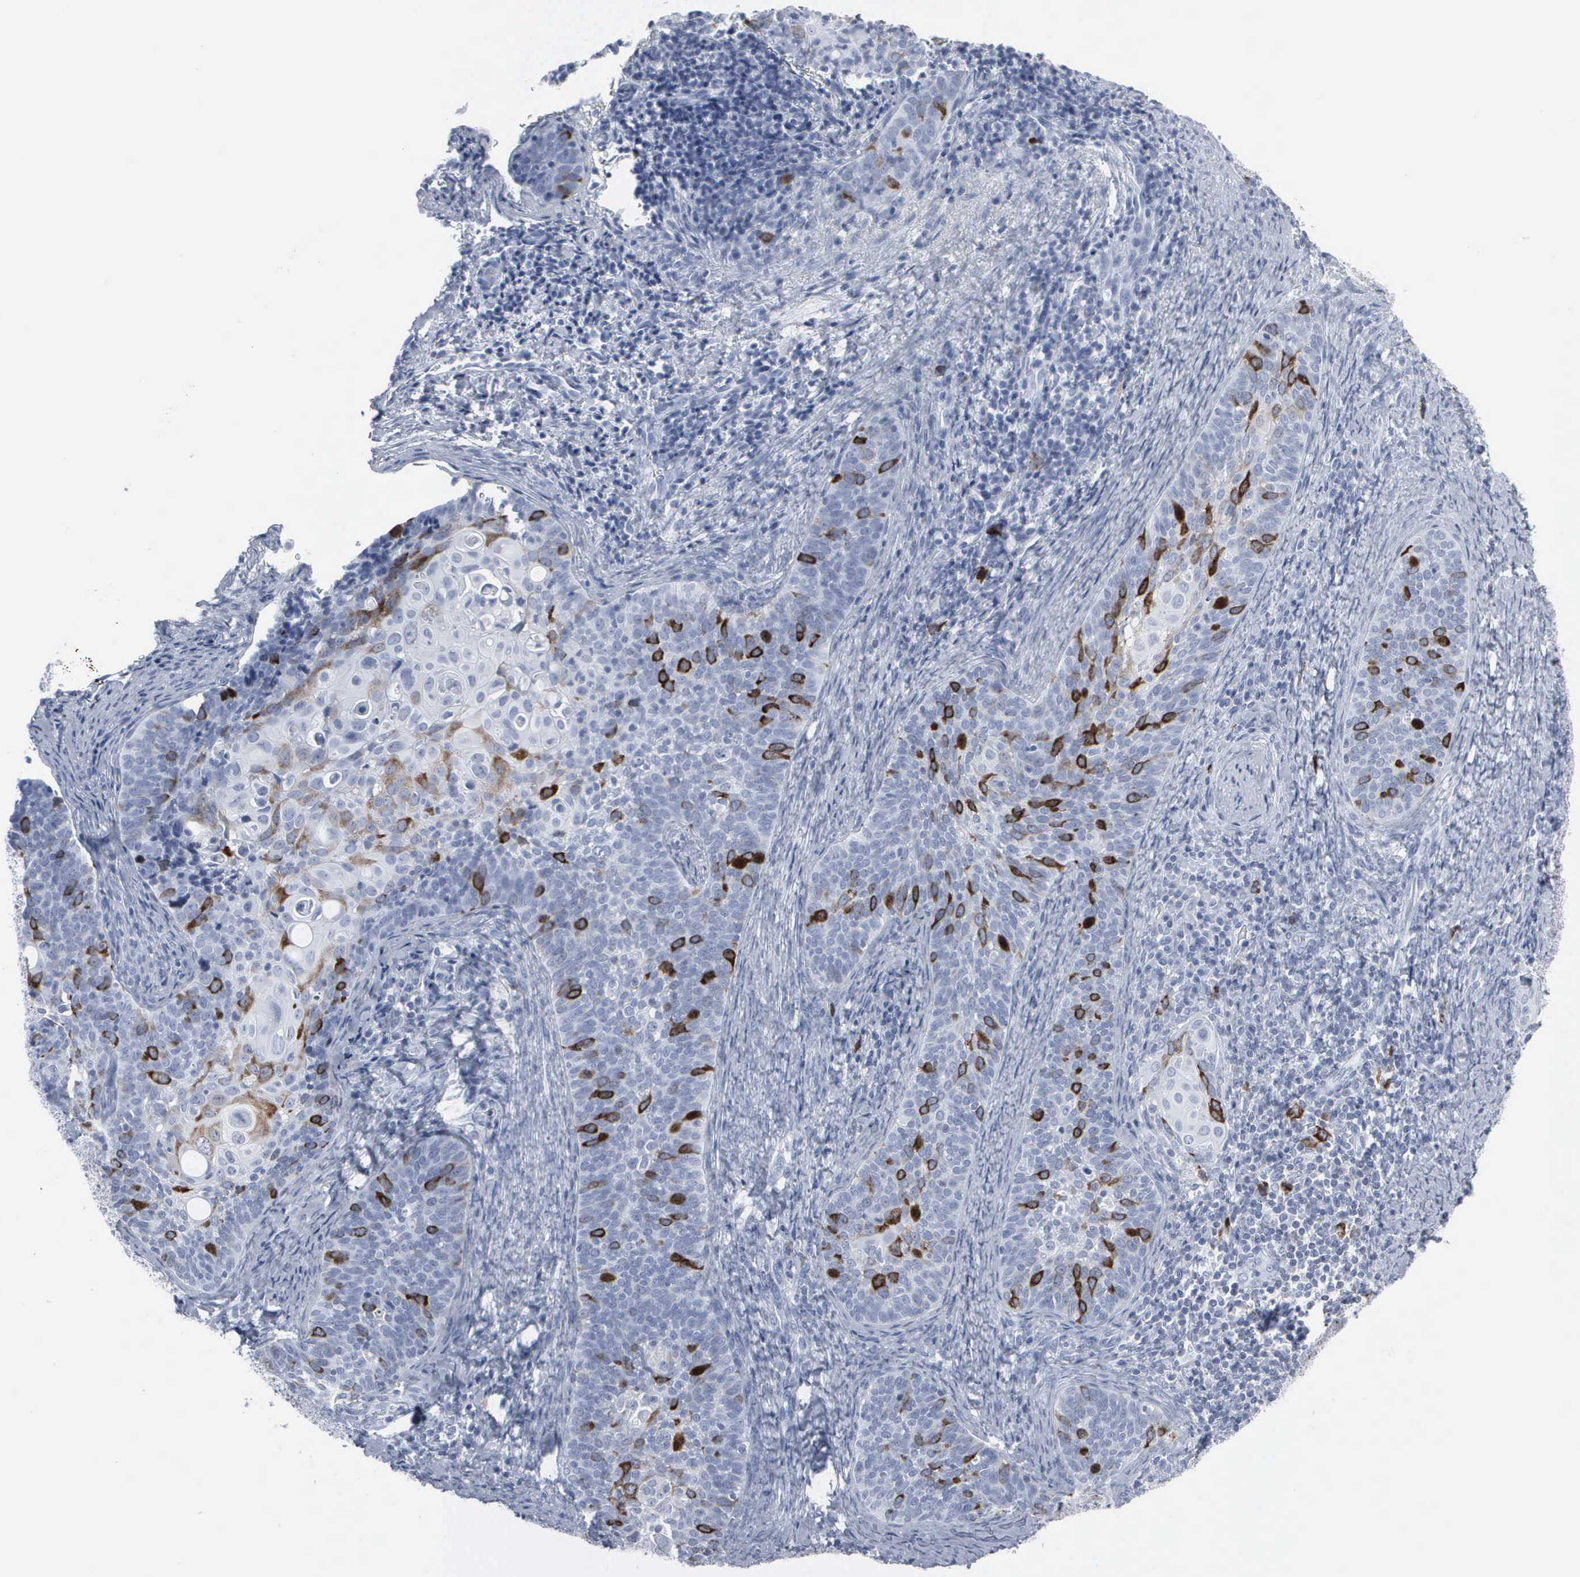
{"staining": {"intensity": "strong", "quantity": "<25%", "location": "cytoplasmic/membranous,nuclear"}, "tissue": "cervical cancer", "cell_type": "Tumor cells", "image_type": "cancer", "snomed": [{"axis": "morphology", "description": "Squamous cell carcinoma, NOS"}, {"axis": "topography", "description": "Cervix"}], "caption": "Cervical squamous cell carcinoma tissue exhibits strong cytoplasmic/membranous and nuclear expression in approximately <25% of tumor cells", "gene": "CCNB1", "patient": {"sex": "female", "age": 33}}